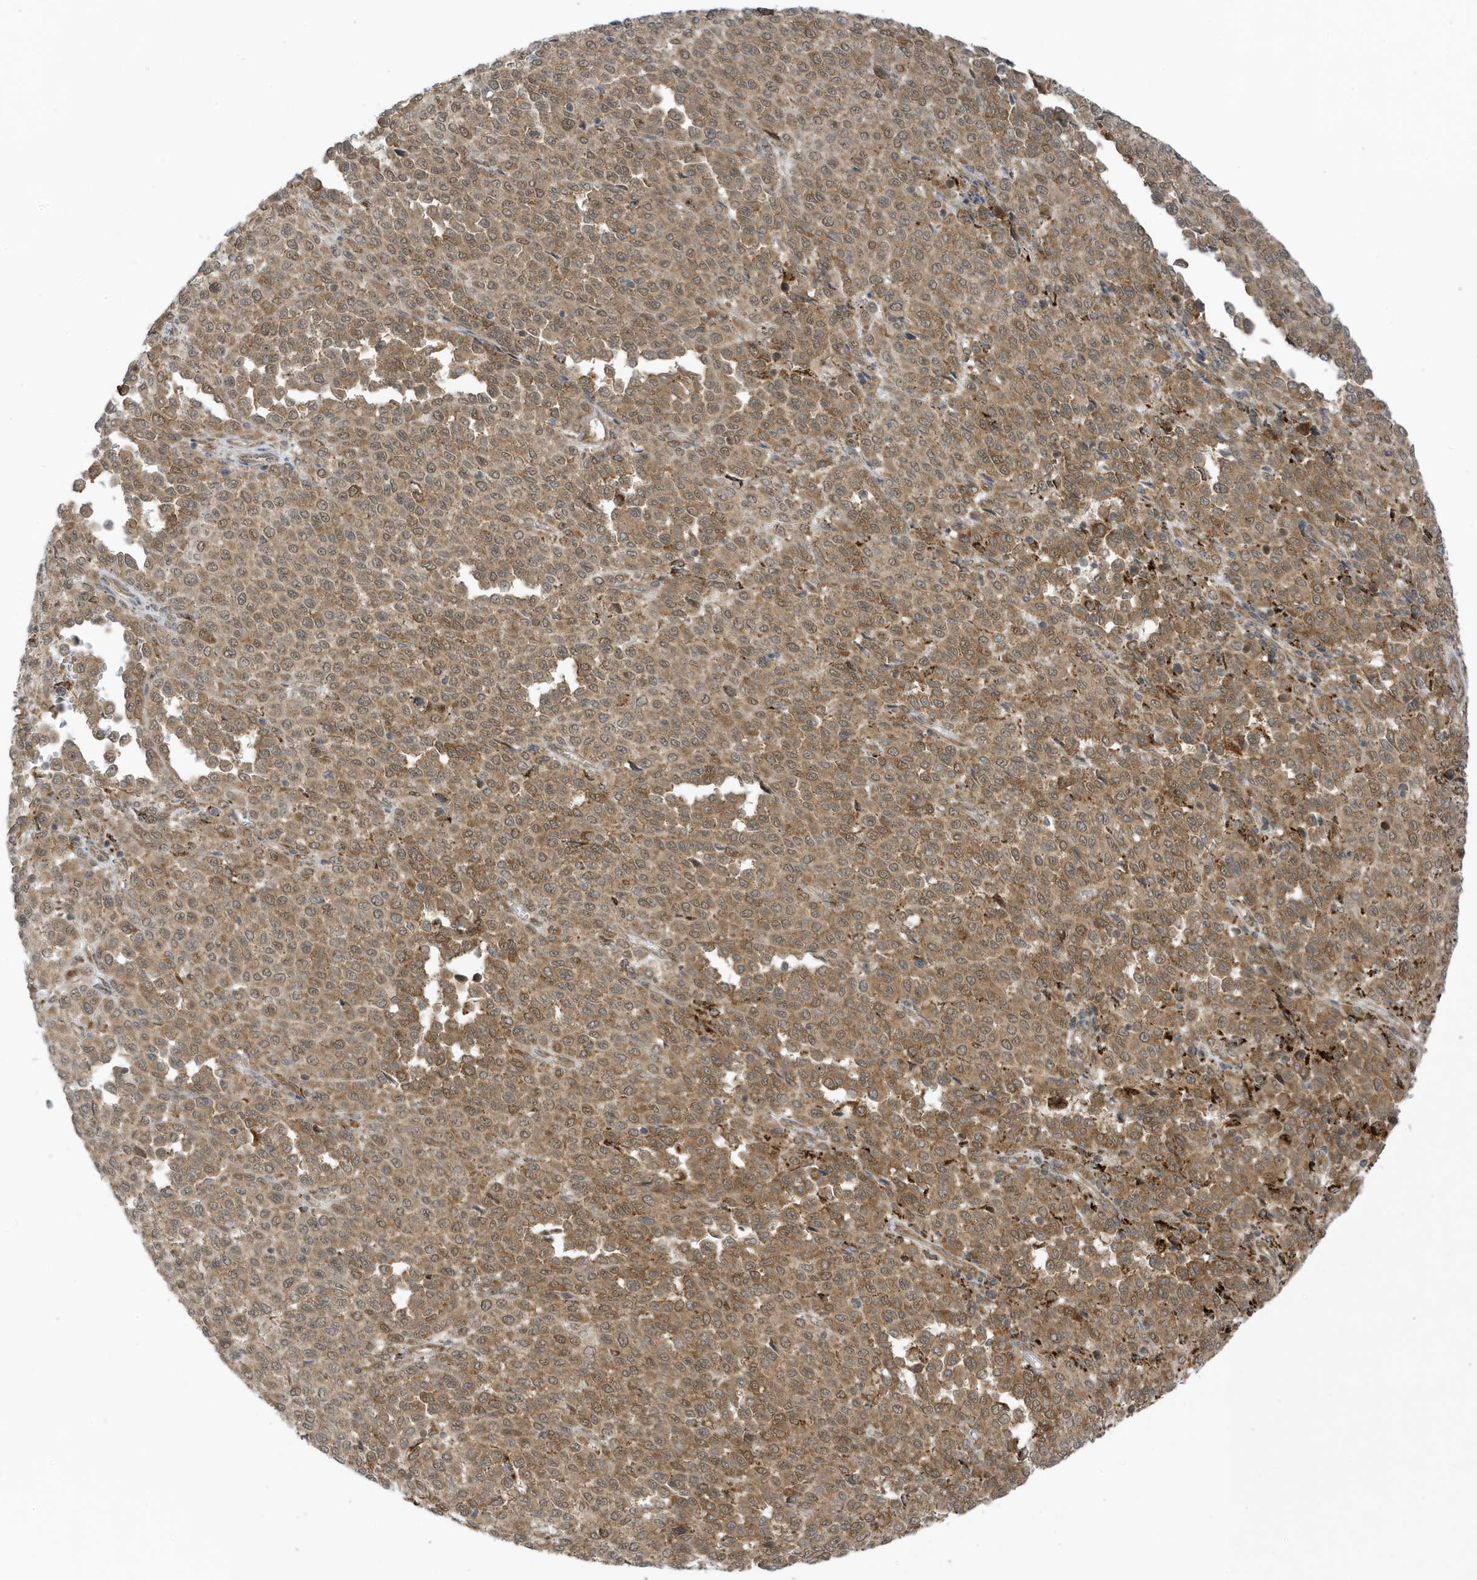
{"staining": {"intensity": "moderate", "quantity": ">75%", "location": "cytoplasmic/membranous"}, "tissue": "melanoma", "cell_type": "Tumor cells", "image_type": "cancer", "snomed": [{"axis": "morphology", "description": "Malignant melanoma, Metastatic site"}, {"axis": "topography", "description": "Pancreas"}], "caption": "Malignant melanoma (metastatic site) stained with DAB (3,3'-diaminobenzidine) IHC displays medium levels of moderate cytoplasmic/membranous positivity in about >75% of tumor cells. Immunohistochemistry (ihc) stains the protein of interest in brown and the nuclei are stained blue.", "gene": "DHX36", "patient": {"sex": "female", "age": 30}}